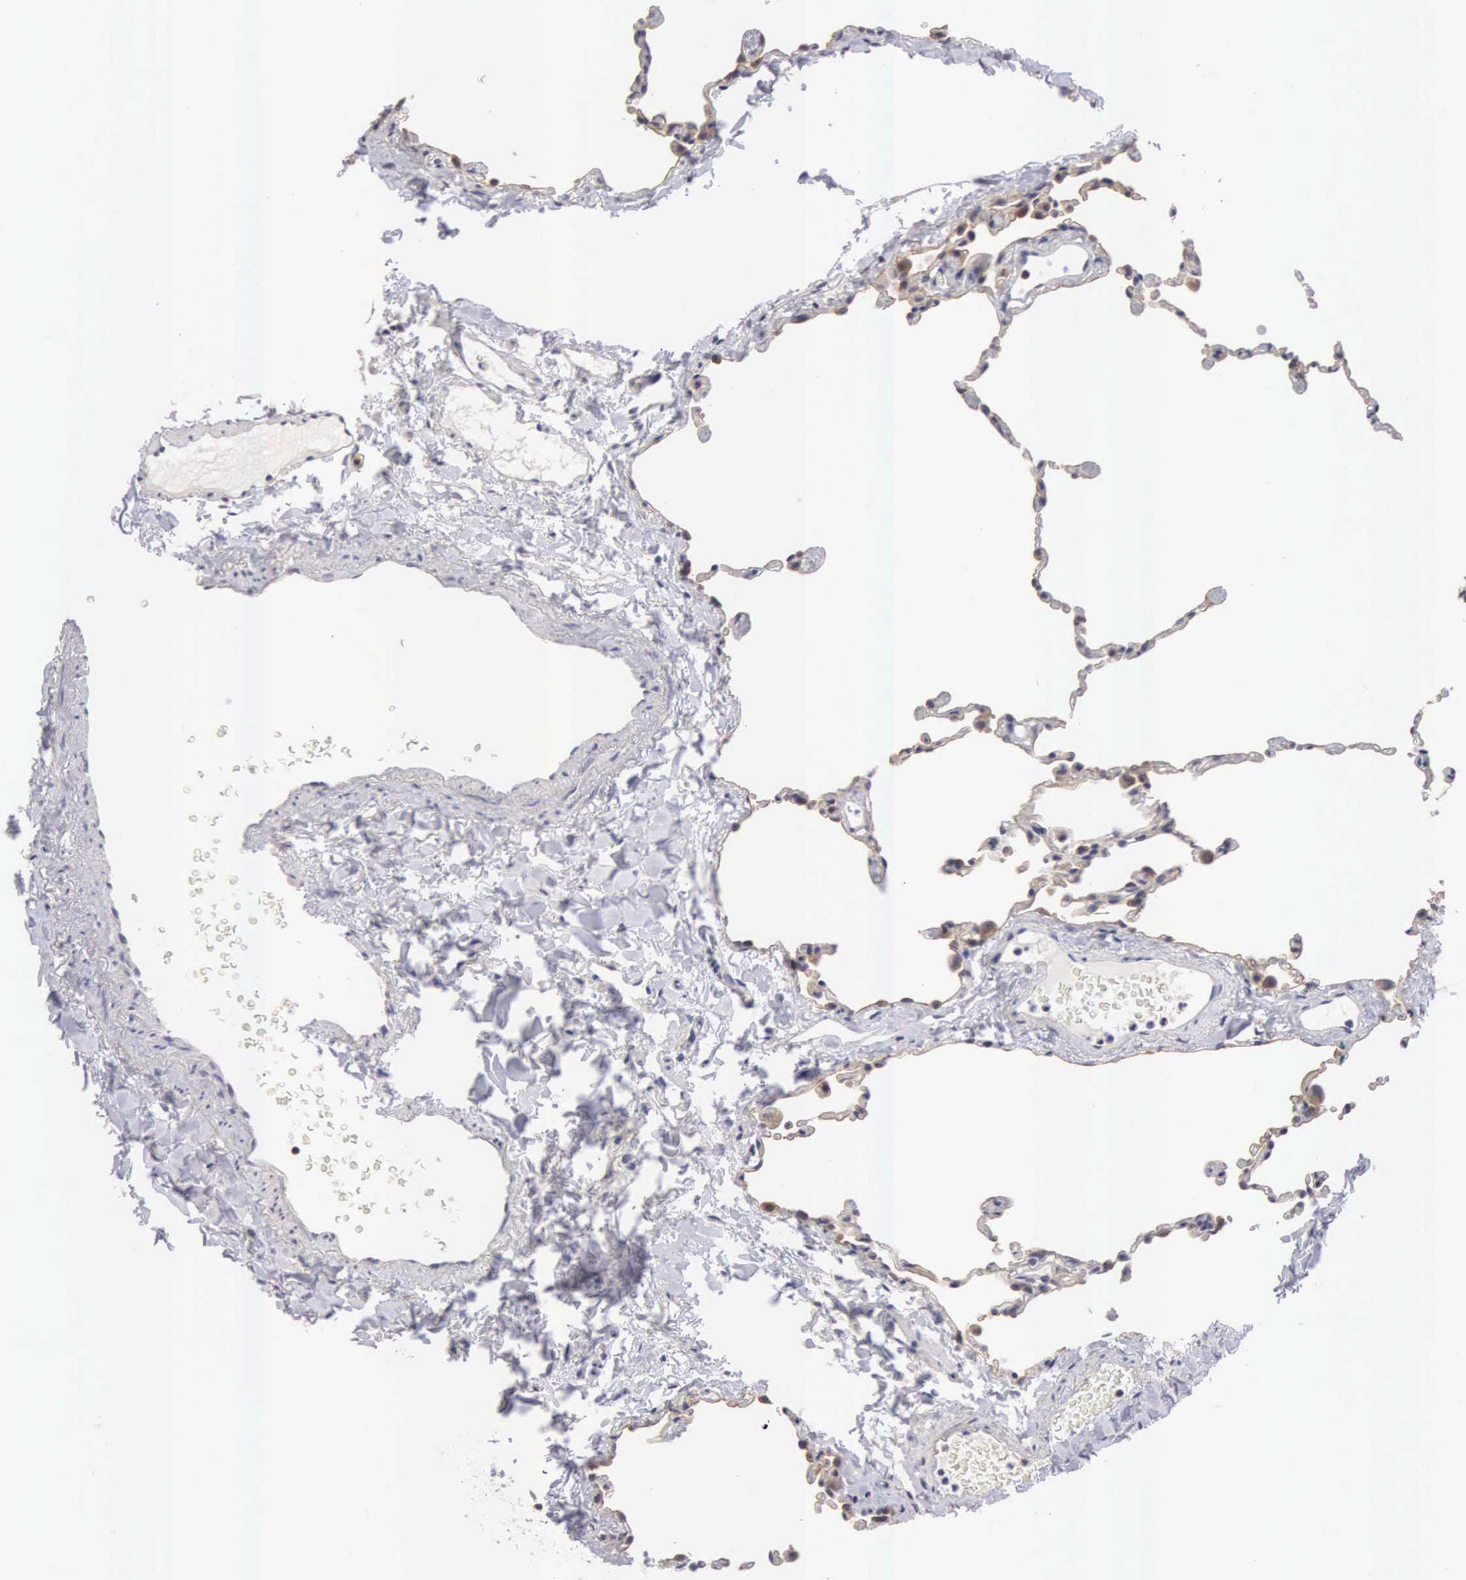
{"staining": {"intensity": "weak", "quantity": "<25%", "location": "cytoplasmic/membranous"}, "tissue": "lung", "cell_type": "Alveolar cells", "image_type": "normal", "snomed": [{"axis": "morphology", "description": "Normal tissue, NOS"}, {"axis": "topography", "description": "Lung"}], "caption": "Immunohistochemistry (IHC) of benign human lung displays no expression in alveolar cells.", "gene": "TXLNG", "patient": {"sex": "female", "age": 61}}